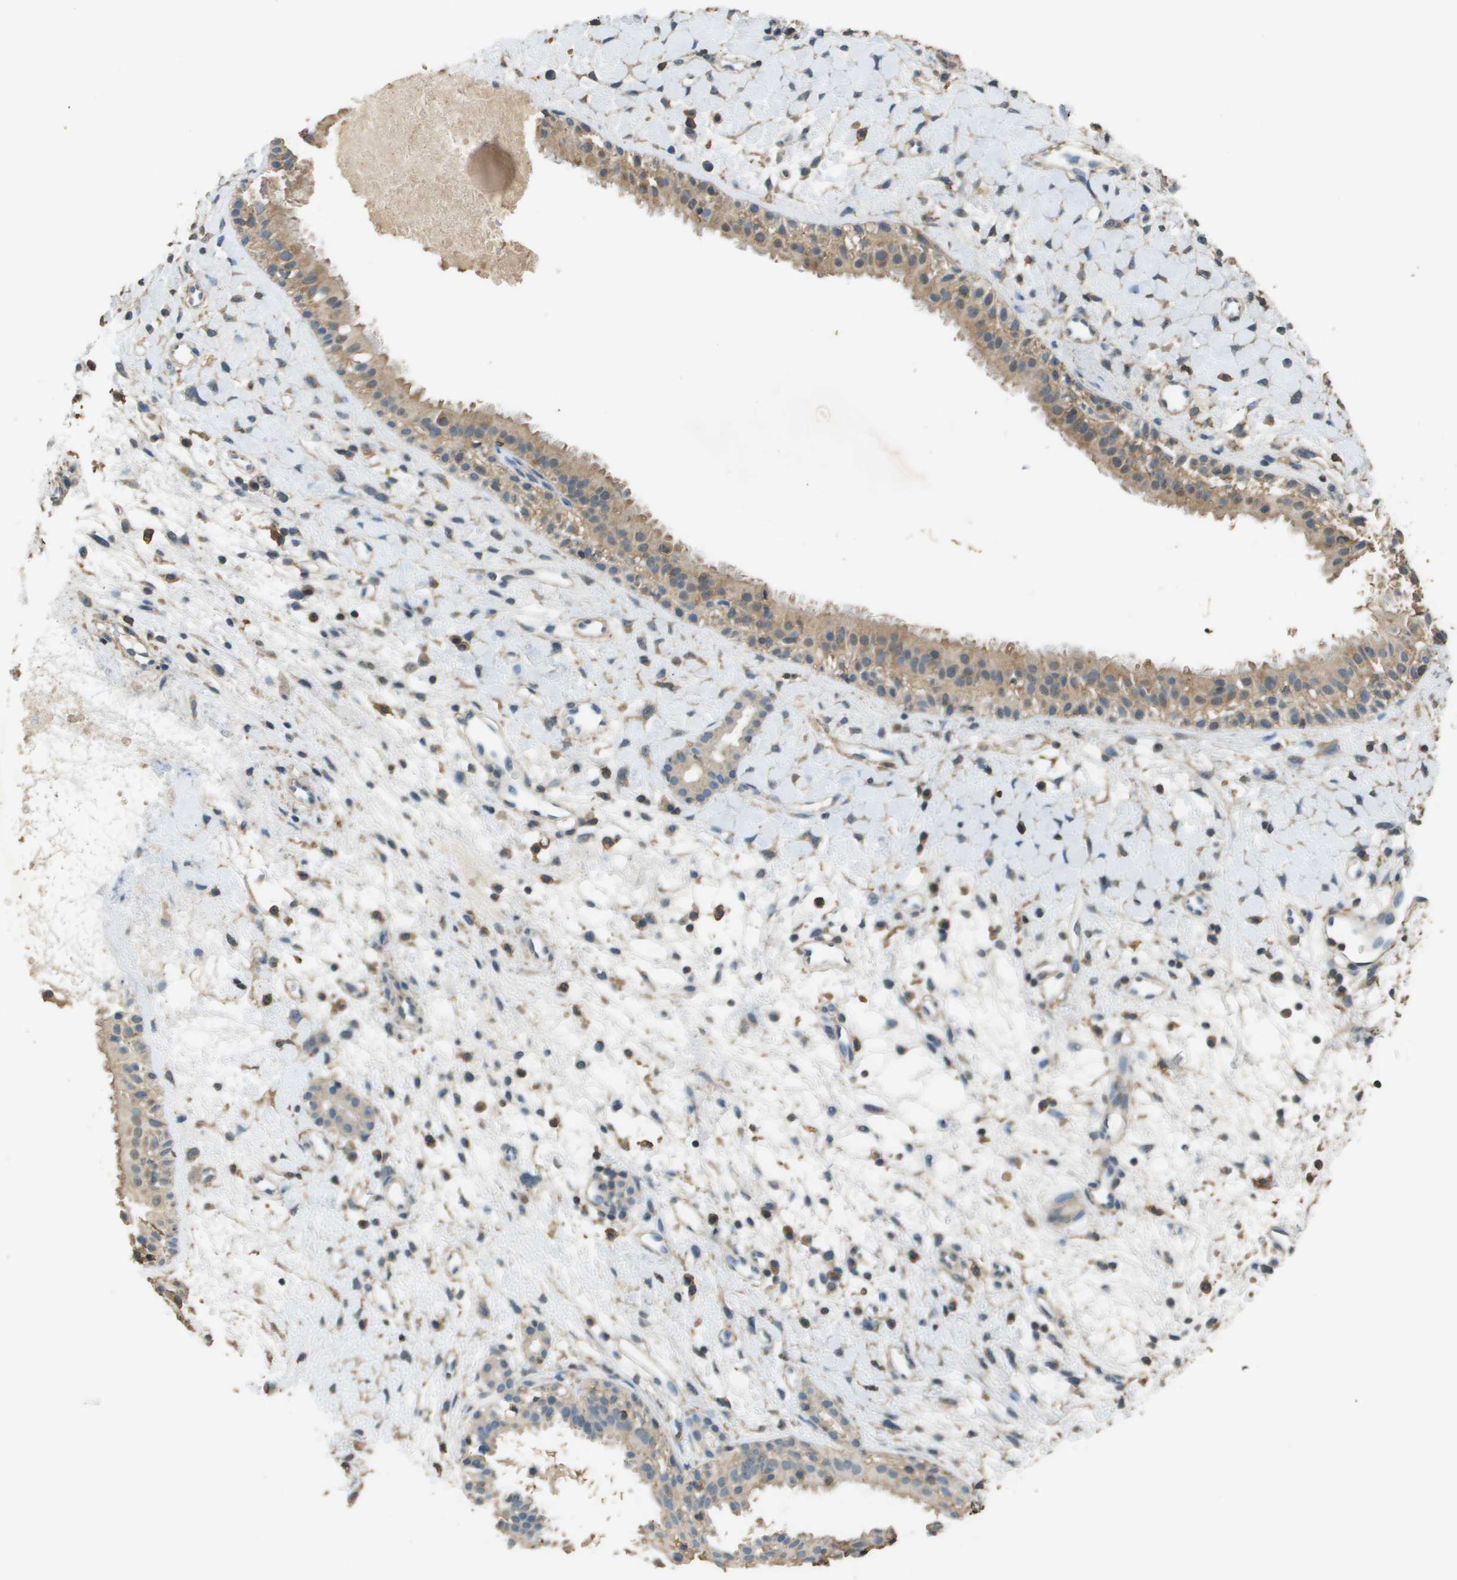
{"staining": {"intensity": "weak", "quantity": ">75%", "location": "cytoplasmic/membranous"}, "tissue": "nasopharynx", "cell_type": "Respiratory epithelial cells", "image_type": "normal", "snomed": [{"axis": "morphology", "description": "Normal tissue, NOS"}, {"axis": "topography", "description": "Nasopharynx"}], "caption": "A brown stain labels weak cytoplasmic/membranous expression of a protein in respiratory epithelial cells of unremarkable nasopharynx.", "gene": "MS4A7", "patient": {"sex": "male", "age": 22}}